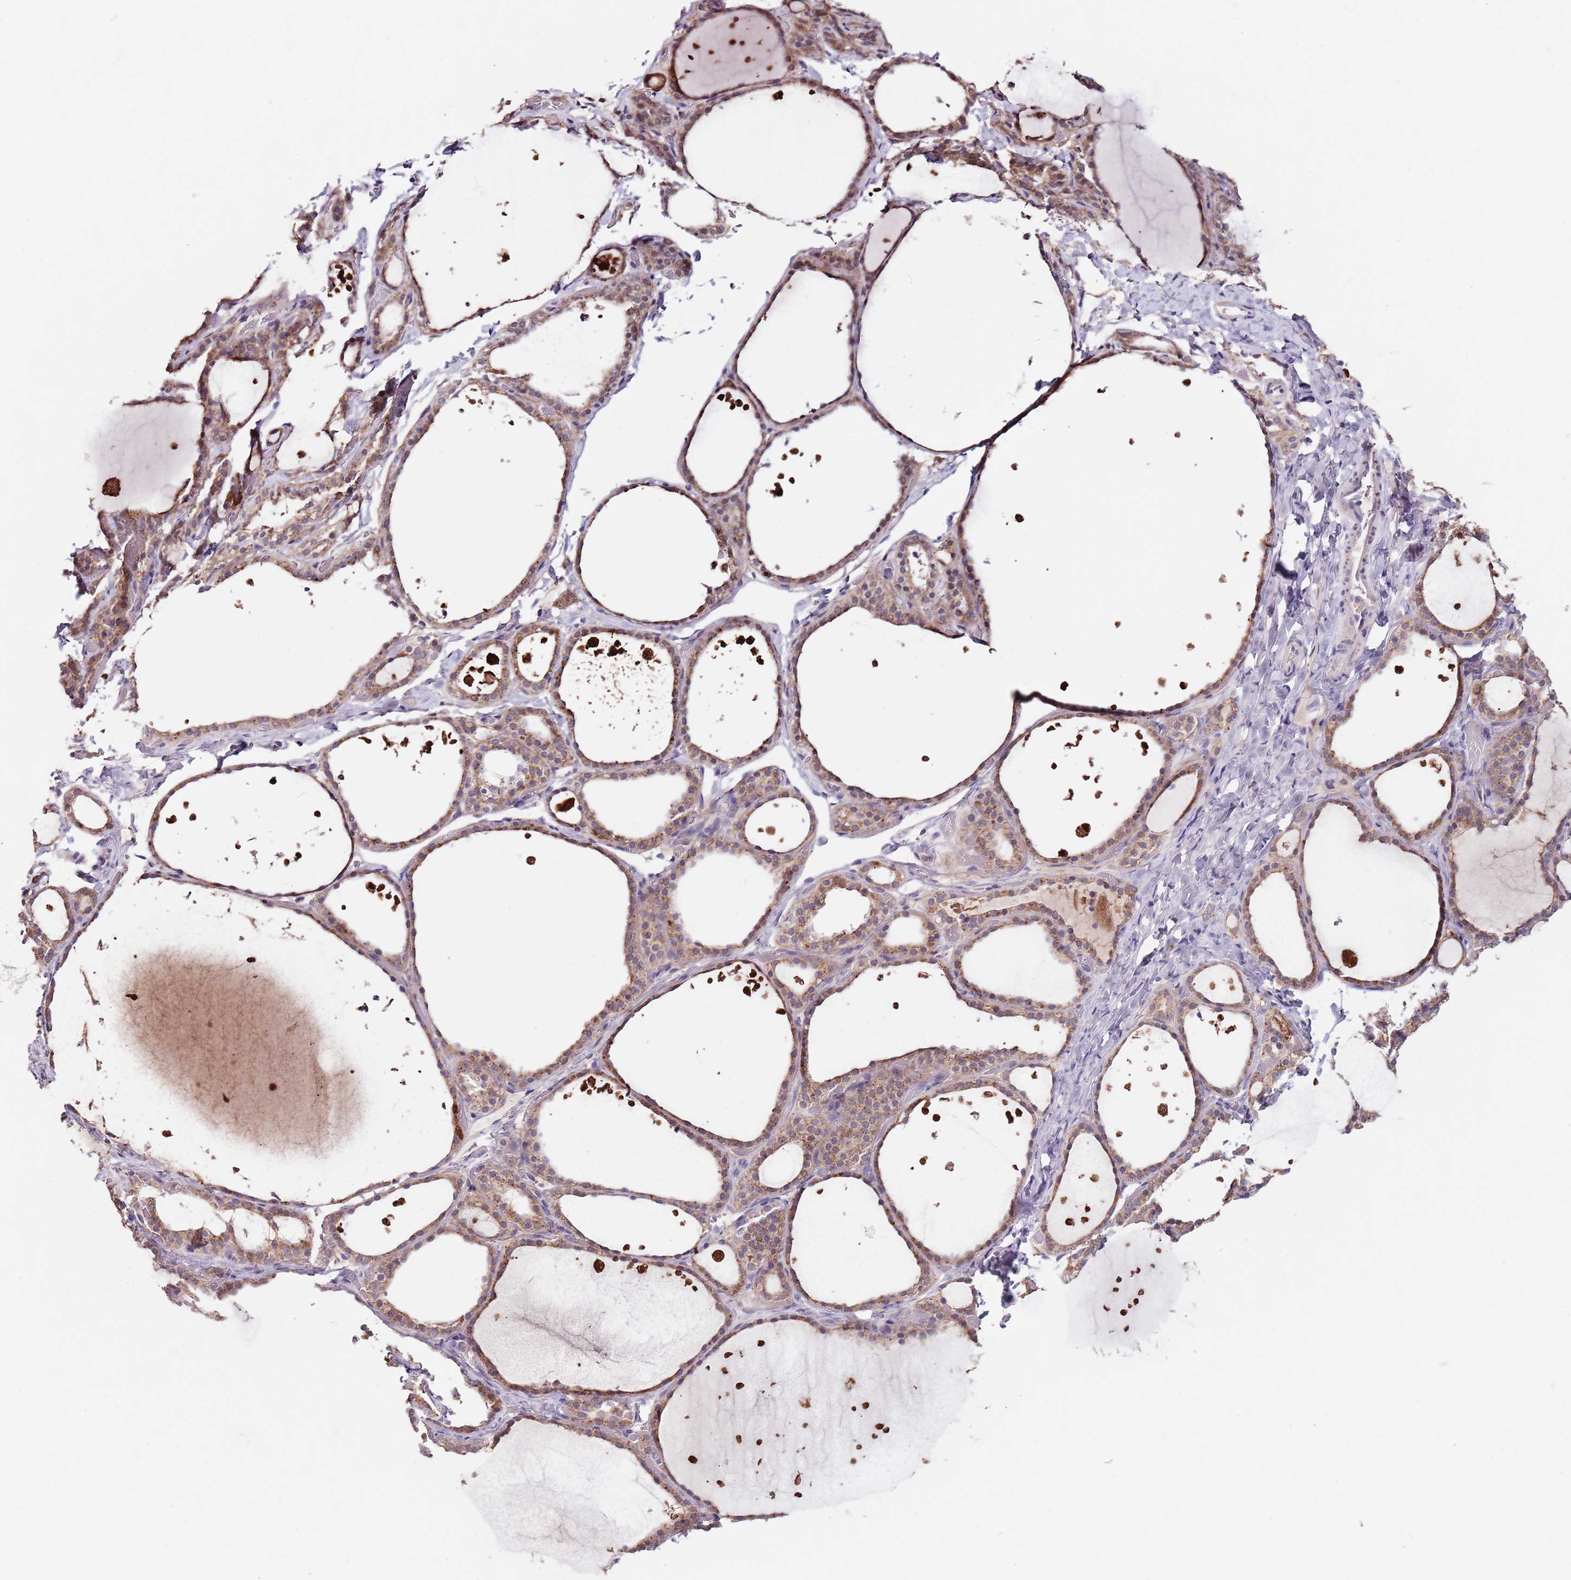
{"staining": {"intensity": "moderate", "quantity": ">75%", "location": "cytoplasmic/membranous"}, "tissue": "thyroid gland", "cell_type": "Glandular cells", "image_type": "normal", "snomed": [{"axis": "morphology", "description": "Normal tissue, NOS"}, {"axis": "topography", "description": "Thyroid gland"}], "caption": "Immunohistochemical staining of normal human thyroid gland displays medium levels of moderate cytoplasmic/membranous expression in about >75% of glandular cells.", "gene": "NRDE2", "patient": {"sex": "female", "age": 44}}